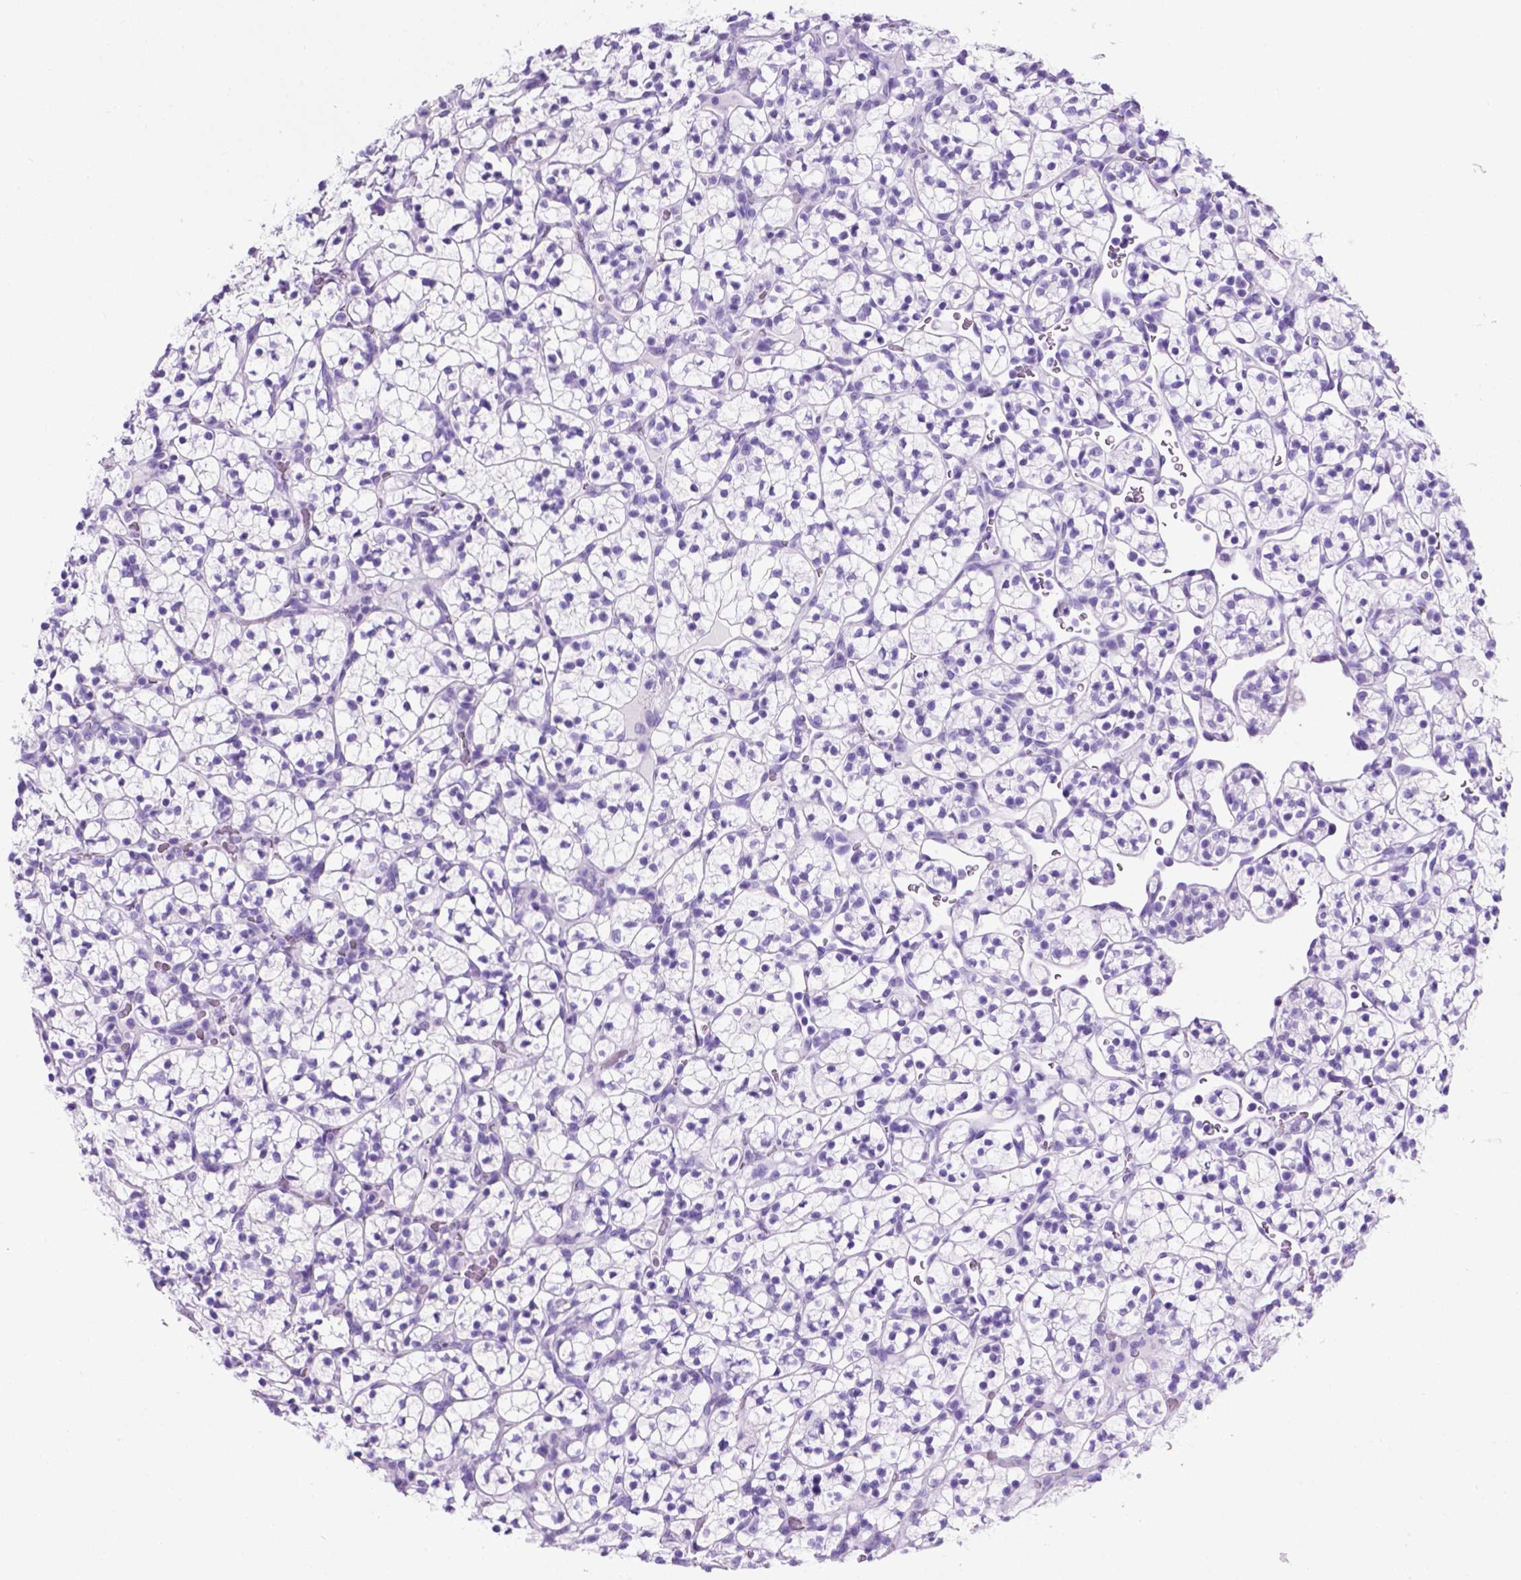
{"staining": {"intensity": "negative", "quantity": "none", "location": "none"}, "tissue": "renal cancer", "cell_type": "Tumor cells", "image_type": "cancer", "snomed": [{"axis": "morphology", "description": "Adenocarcinoma, NOS"}, {"axis": "topography", "description": "Kidney"}], "caption": "Renal adenocarcinoma was stained to show a protein in brown. There is no significant expression in tumor cells.", "gene": "C17orf107", "patient": {"sex": "female", "age": 89}}